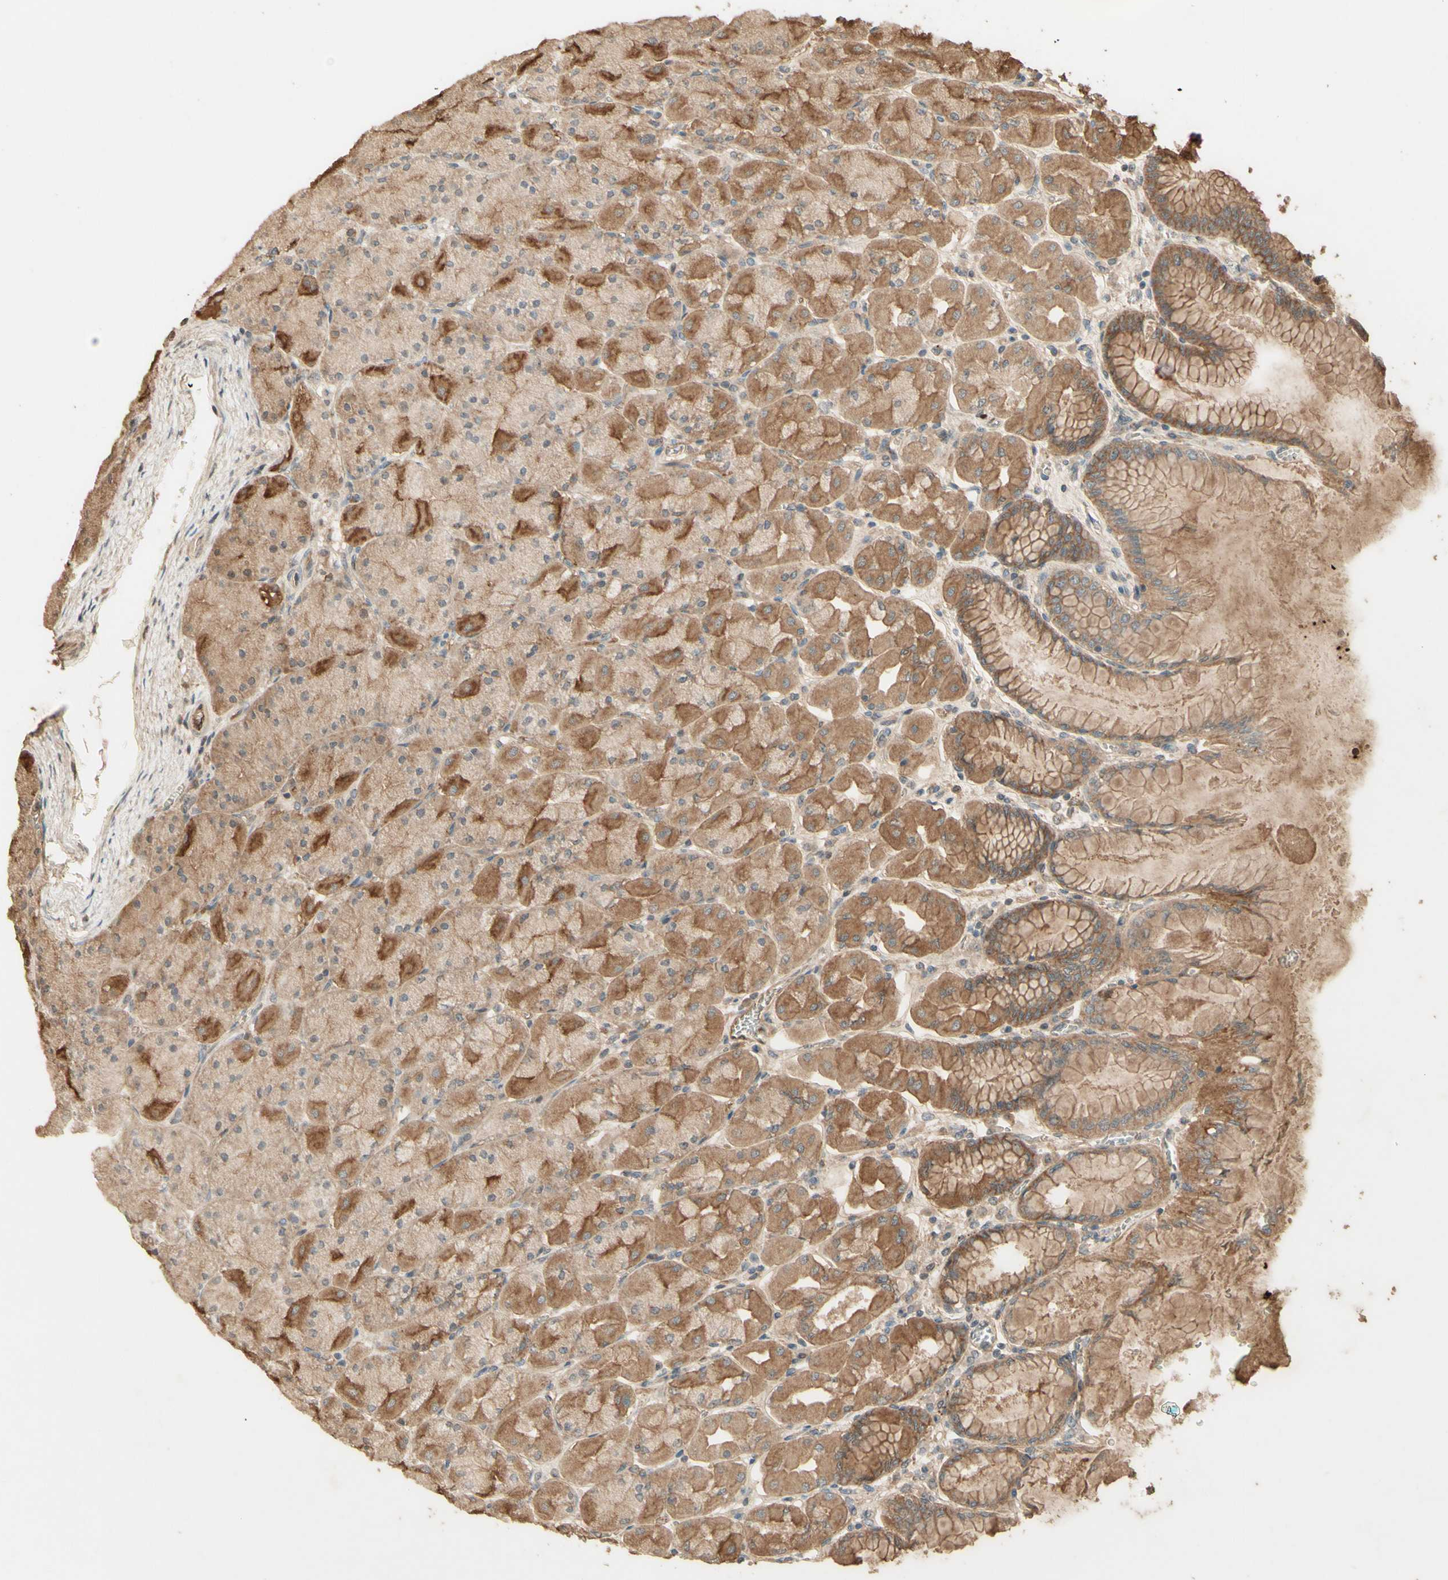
{"staining": {"intensity": "moderate", "quantity": ">75%", "location": "cytoplasmic/membranous"}, "tissue": "stomach", "cell_type": "Glandular cells", "image_type": "normal", "snomed": [{"axis": "morphology", "description": "Normal tissue, NOS"}, {"axis": "topography", "description": "Stomach, upper"}], "caption": "A photomicrograph of stomach stained for a protein exhibits moderate cytoplasmic/membranous brown staining in glandular cells. The staining was performed using DAB (3,3'-diaminobenzidine), with brown indicating positive protein expression. Nuclei are stained blue with hematoxylin.", "gene": "SMAD9", "patient": {"sex": "female", "age": 56}}